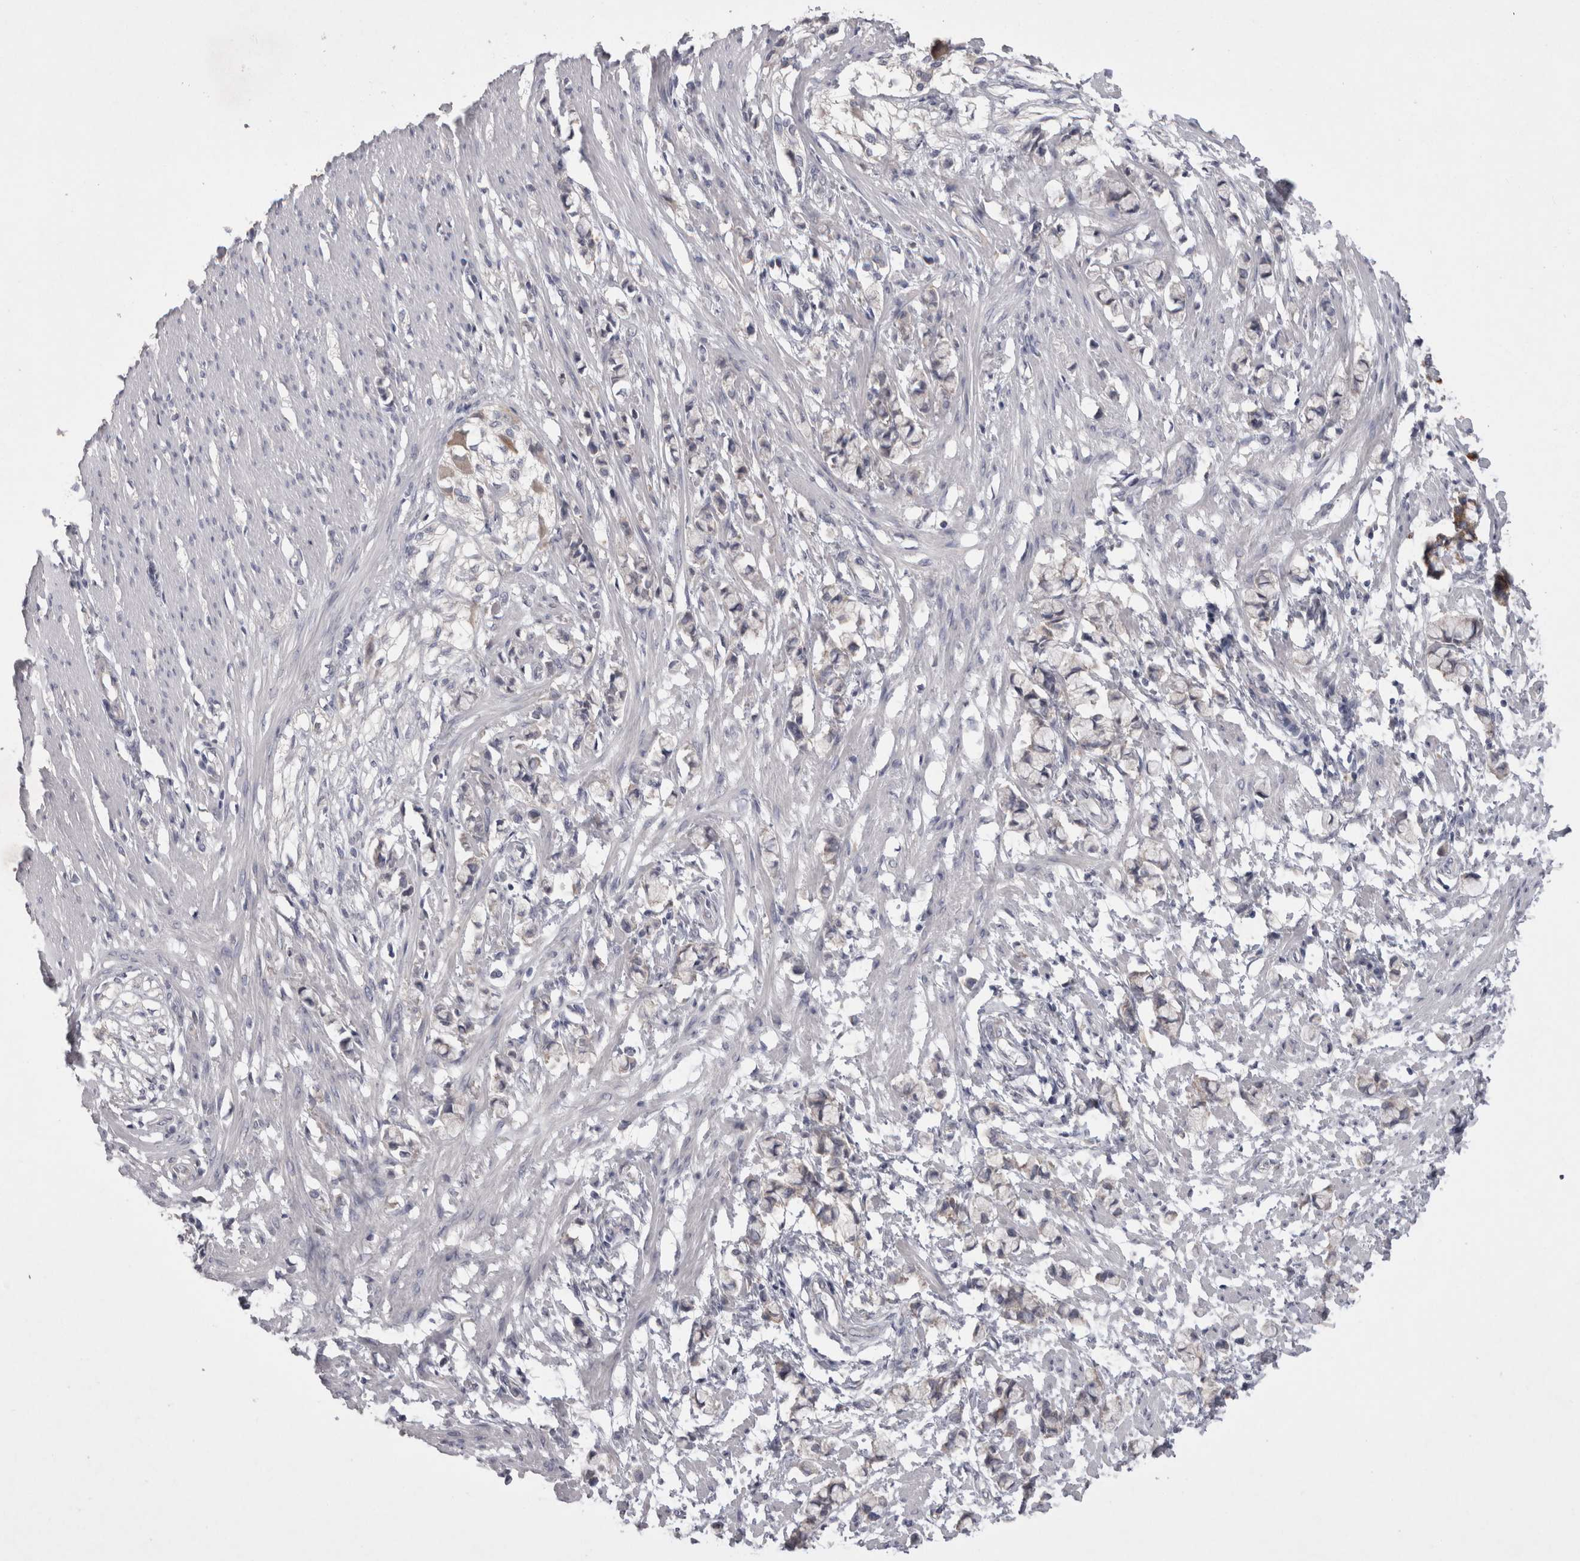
{"staining": {"intensity": "negative", "quantity": "none", "location": "none"}, "tissue": "smooth muscle", "cell_type": "Smooth muscle cells", "image_type": "normal", "snomed": [{"axis": "morphology", "description": "Normal tissue, NOS"}, {"axis": "morphology", "description": "Adenocarcinoma, NOS"}, {"axis": "topography", "description": "Smooth muscle"}, {"axis": "topography", "description": "Colon"}], "caption": "Unremarkable smooth muscle was stained to show a protein in brown. There is no significant positivity in smooth muscle cells. (DAB (3,3'-diaminobenzidine) immunohistochemistry (IHC), high magnification).", "gene": "LRRC40", "patient": {"sex": "male", "age": 14}}